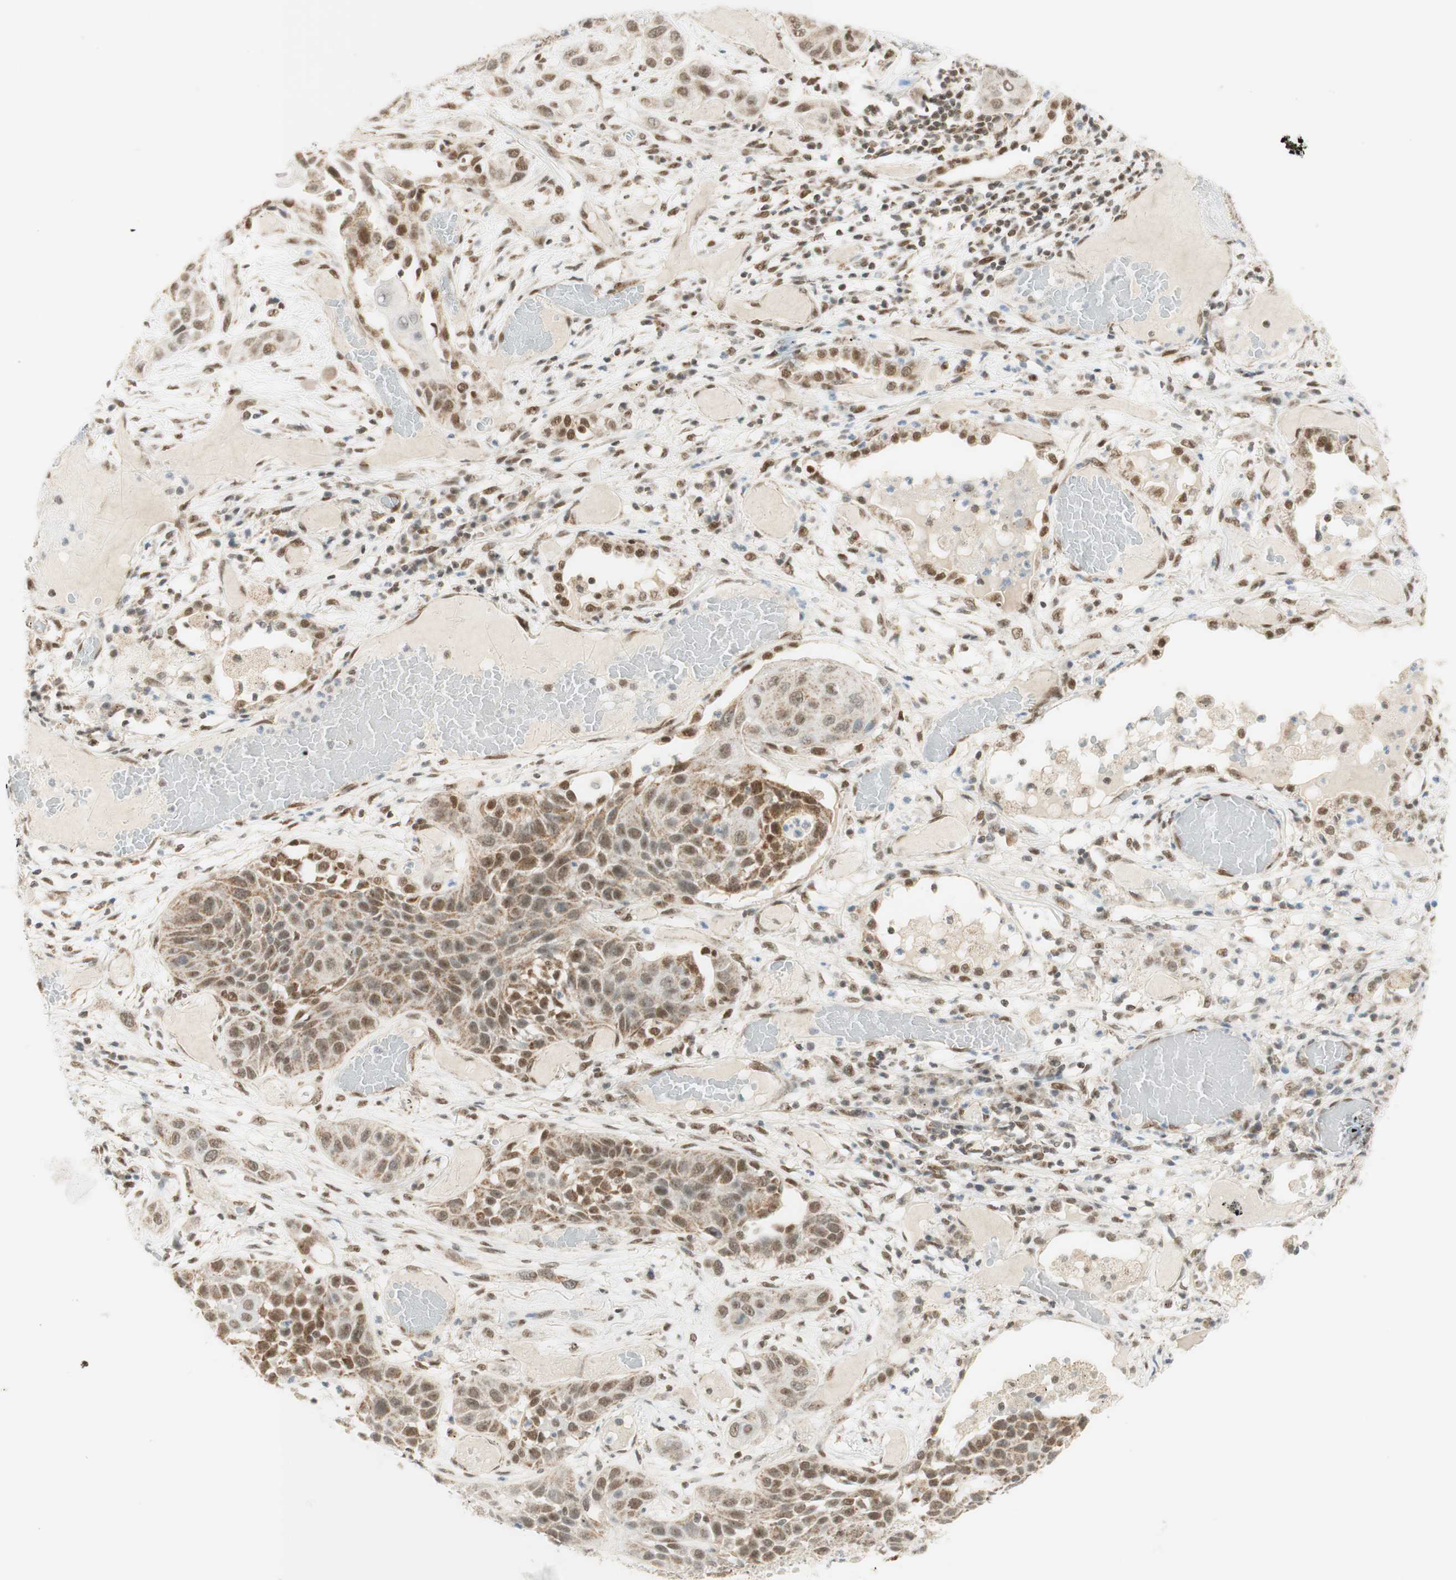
{"staining": {"intensity": "moderate", "quantity": ">75%", "location": "nuclear"}, "tissue": "lung cancer", "cell_type": "Tumor cells", "image_type": "cancer", "snomed": [{"axis": "morphology", "description": "Squamous cell carcinoma, NOS"}, {"axis": "topography", "description": "Lung"}], "caption": "Immunohistochemistry (IHC) micrograph of neoplastic tissue: human squamous cell carcinoma (lung) stained using immunohistochemistry displays medium levels of moderate protein expression localized specifically in the nuclear of tumor cells, appearing as a nuclear brown color.", "gene": "ZNF782", "patient": {"sex": "male", "age": 71}}